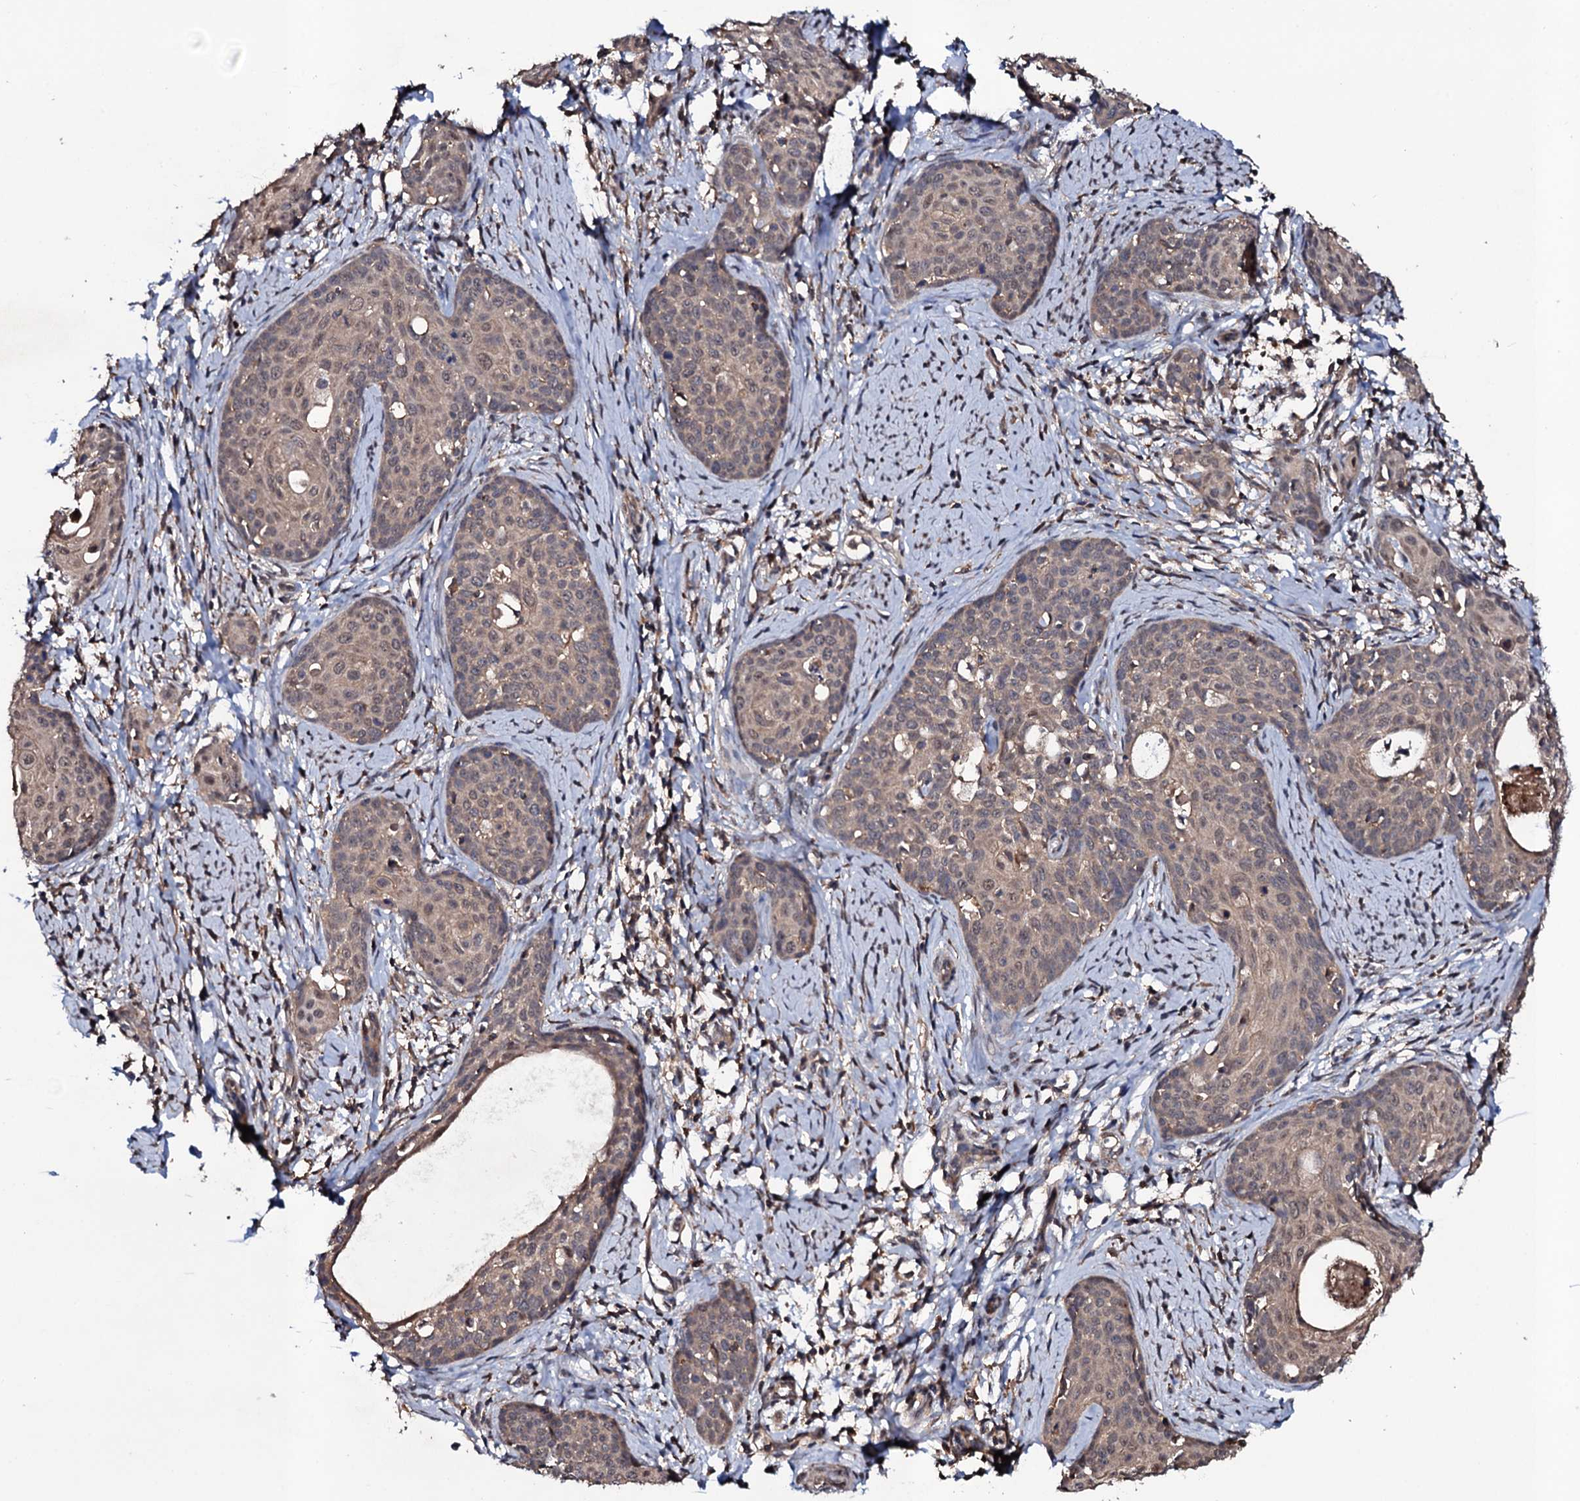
{"staining": {"intensity": "weak", "quantity": "25%-75%", "location": "cytoplasmic/membranous,nuclear"}, "tissue": "cervical cancer", "cell_type": "Tumor cells", "image_type": "cancer", "snomed": [{"axis": "morphology", "description": "Squamous cell carcinoma, NOS"}, {"axis": "topography", "description": "Cervix"}], "caption": "Human squamous cell carcinoma (cervical) stained for a protein (brown) shows weak cytoplasmic/membranous and nuclear positive staining in about 25%-75% of tumor cells.", "gene": "COG6", "patient": {"sex": "female", "age": 52}}